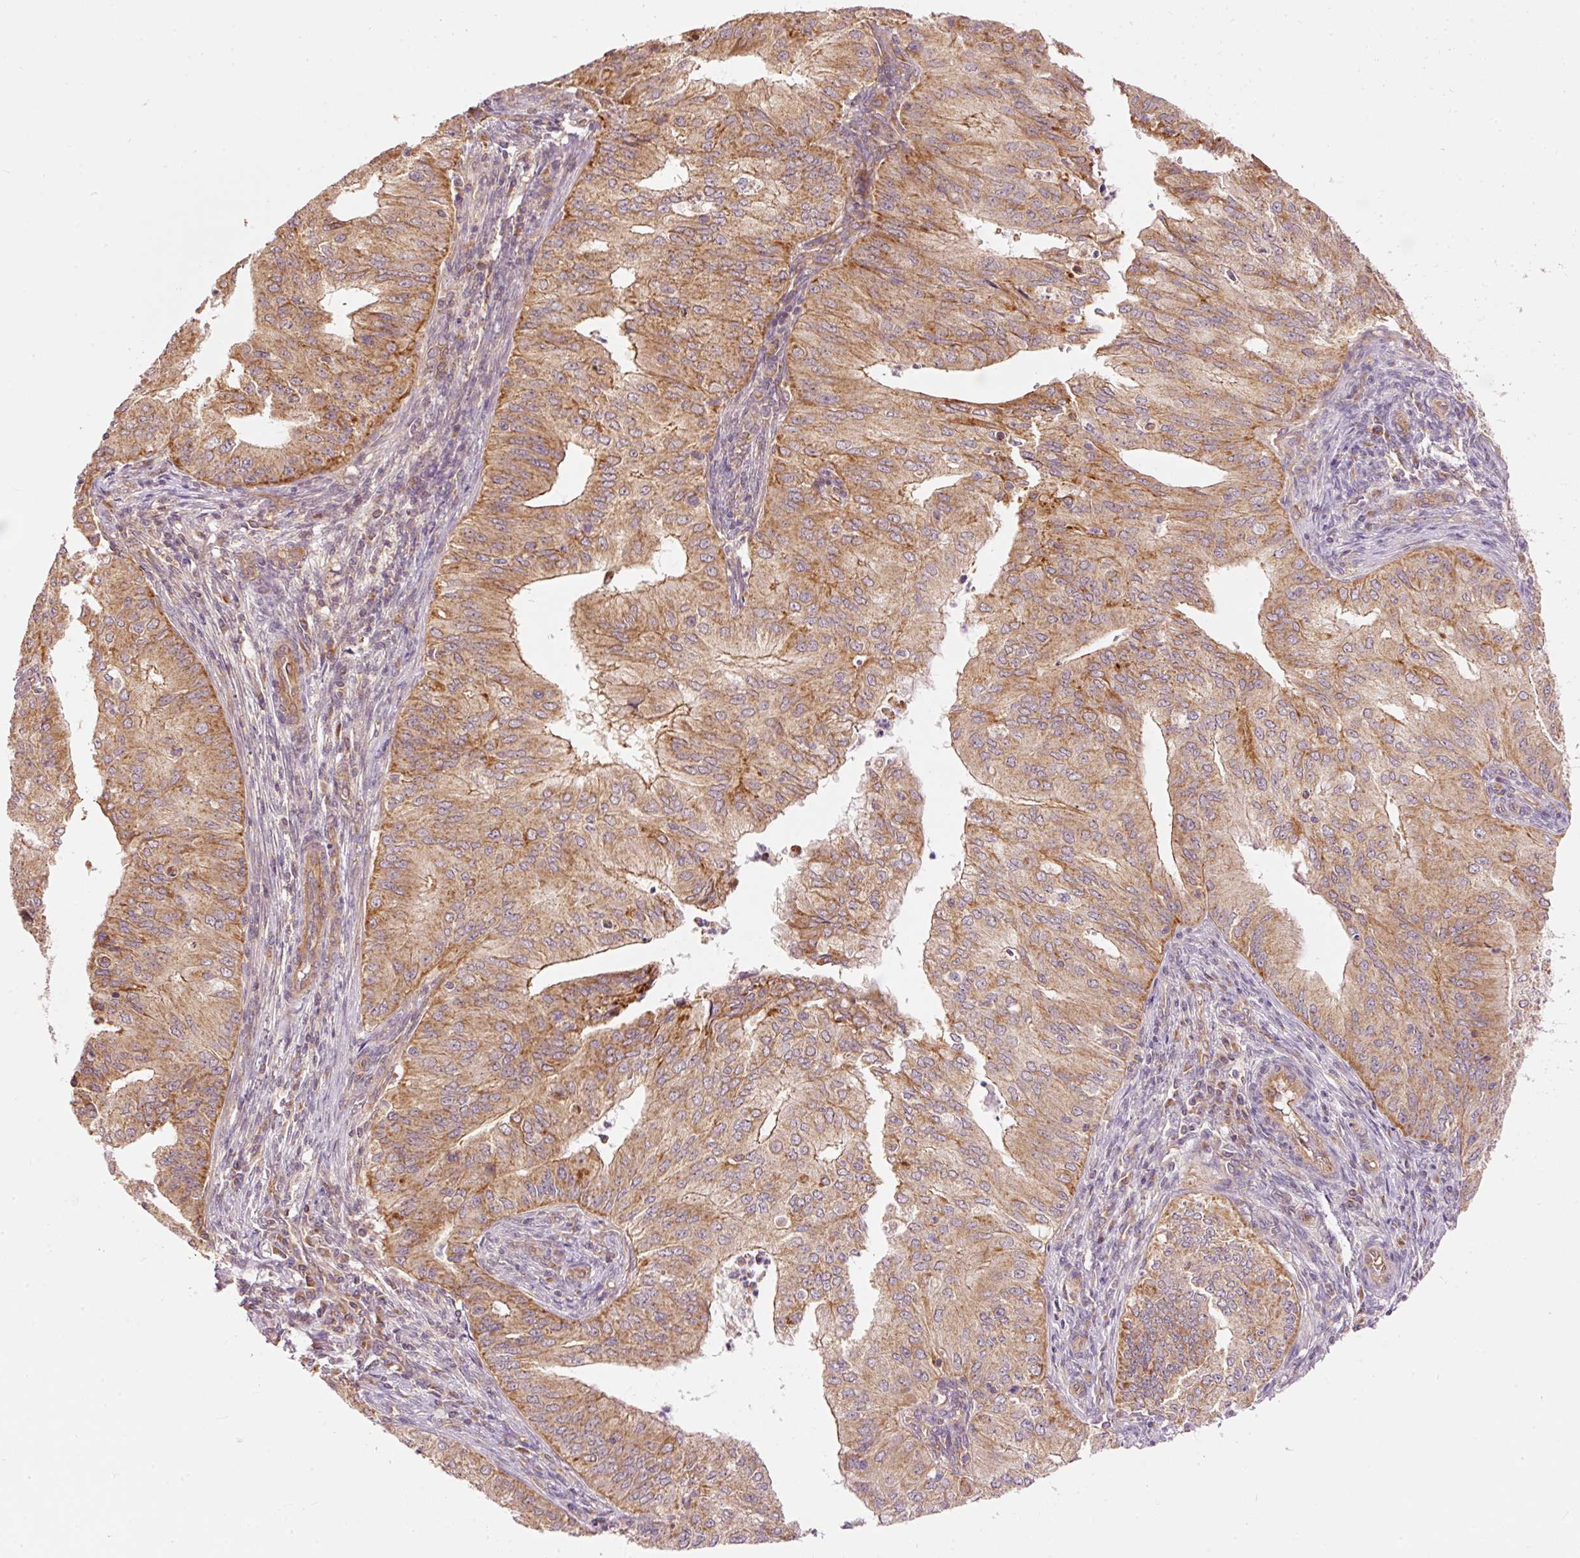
{"staining": {"intensity": "moderate", "quantity": ">75%", "location": "cytoplasmic/membranous"}, "tissue": "endometrial cancer", "cell_type": "Tumor cells", "image_type": "cancer", "snomed": [{"axis": "morphology", "description": "Adenocarcinoma, NOS"}, {"axis": "topography", "description": "Endometrium"}], "caption": "Immunohistochemistry (IHC) of endometrial cancer (adenocarcinoma) shows medium levels of moderate cytoplasmic/membranous expression in approximately >75% of tumor cells. (DAB (3,3'-diaminobenzidine) IHC with brightfield microscopy, high magnification).", "gene": "ADCY4", "patient": {"sex": "female", "age": 50}}